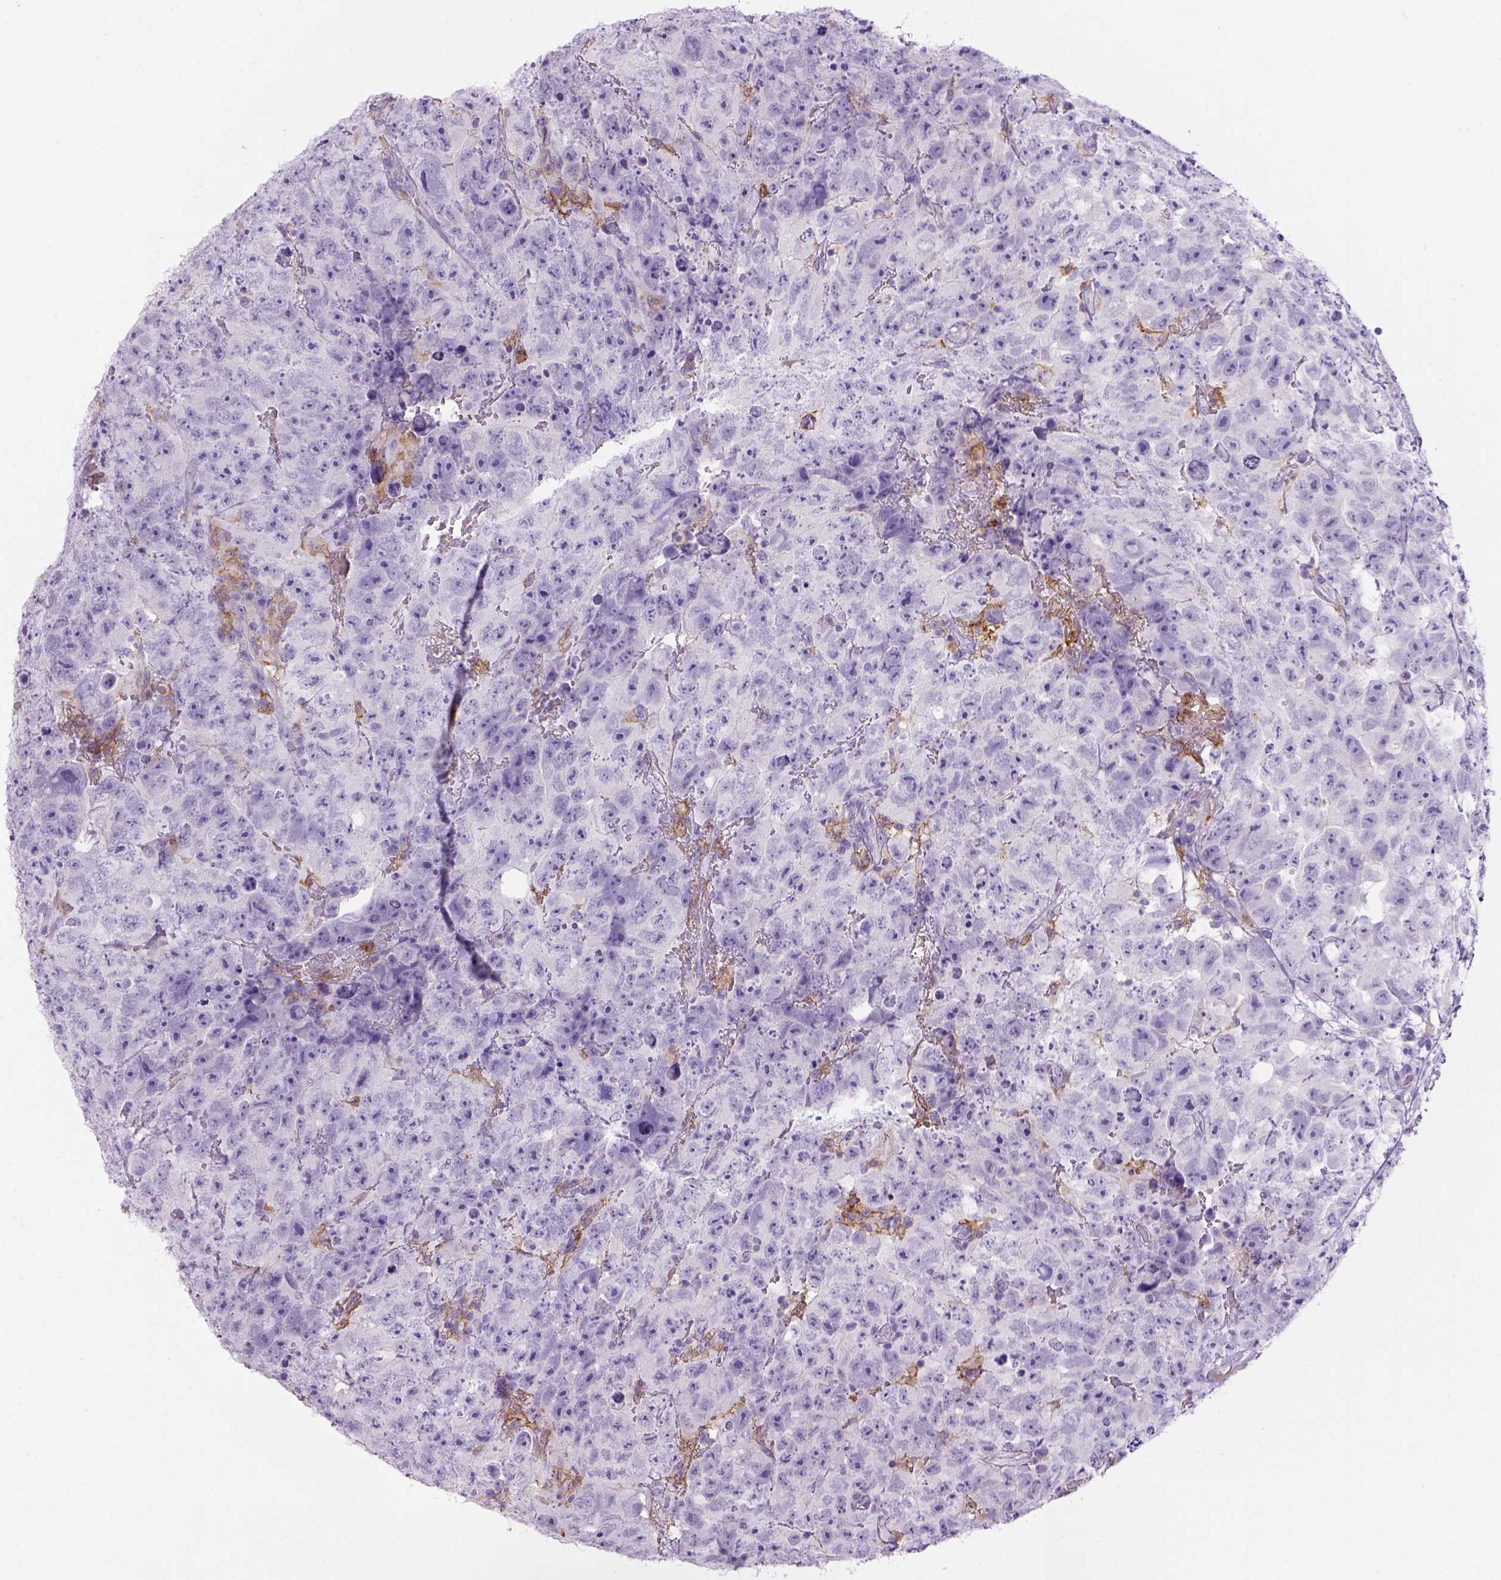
{"staining": {"intensity": "negative", "quantity": "none", "location": "none"}, "tissue": "testis cancer", "cell_type": "Tumor cells", "image_type": "cancer", "snomed": [{"axis": "morphology", "description": "Carcinoma, Embryonal, NOS"}, {"axis": "topography", "description": "Testis"}], "caption": "Immunohistochemistry of human testis cancer (embryonal carcinoma) shows no staining in tumor cells.", "gene": "CD14", "patient": {"sex": "male", "age": 24}}